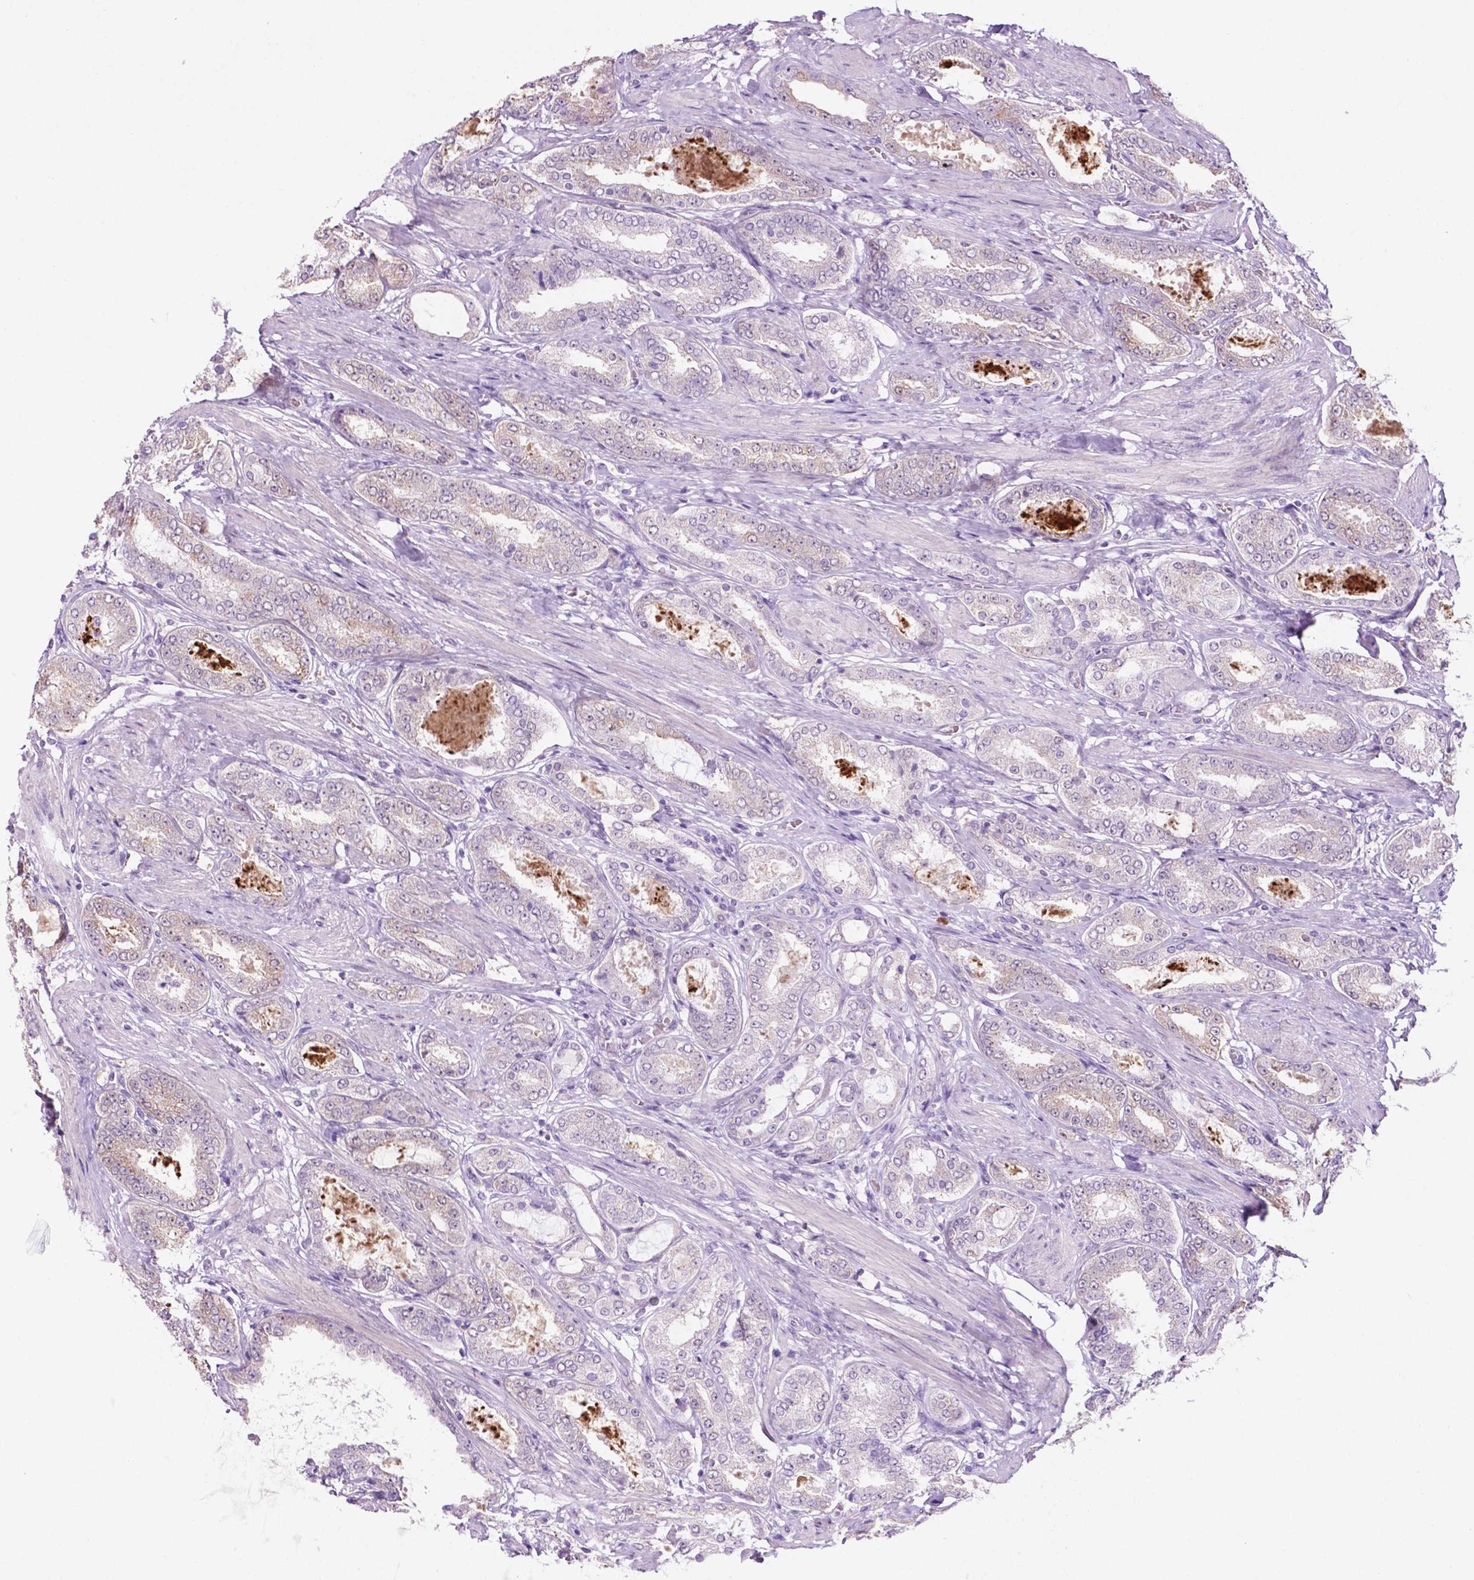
{"staining": {"intensity": "negative", "quantity": "none", "location": "none"}, "tissue": "prostate cancer", "cell_type": "Tumor cells", "image_type": "cancer", "snomed": [{"axis": "morphology", "description": "Adenocarcinoma, High grade"}, {"axis": "topography", "description": "Prostate"}], "caption": "This is an IHC photomicrograph of human adenocarcinoma (high-grade) (prostate). There is no positivity in tumor cells.", "gene": "PHGR1", "patient": {"sex": "male", "age": 63}}